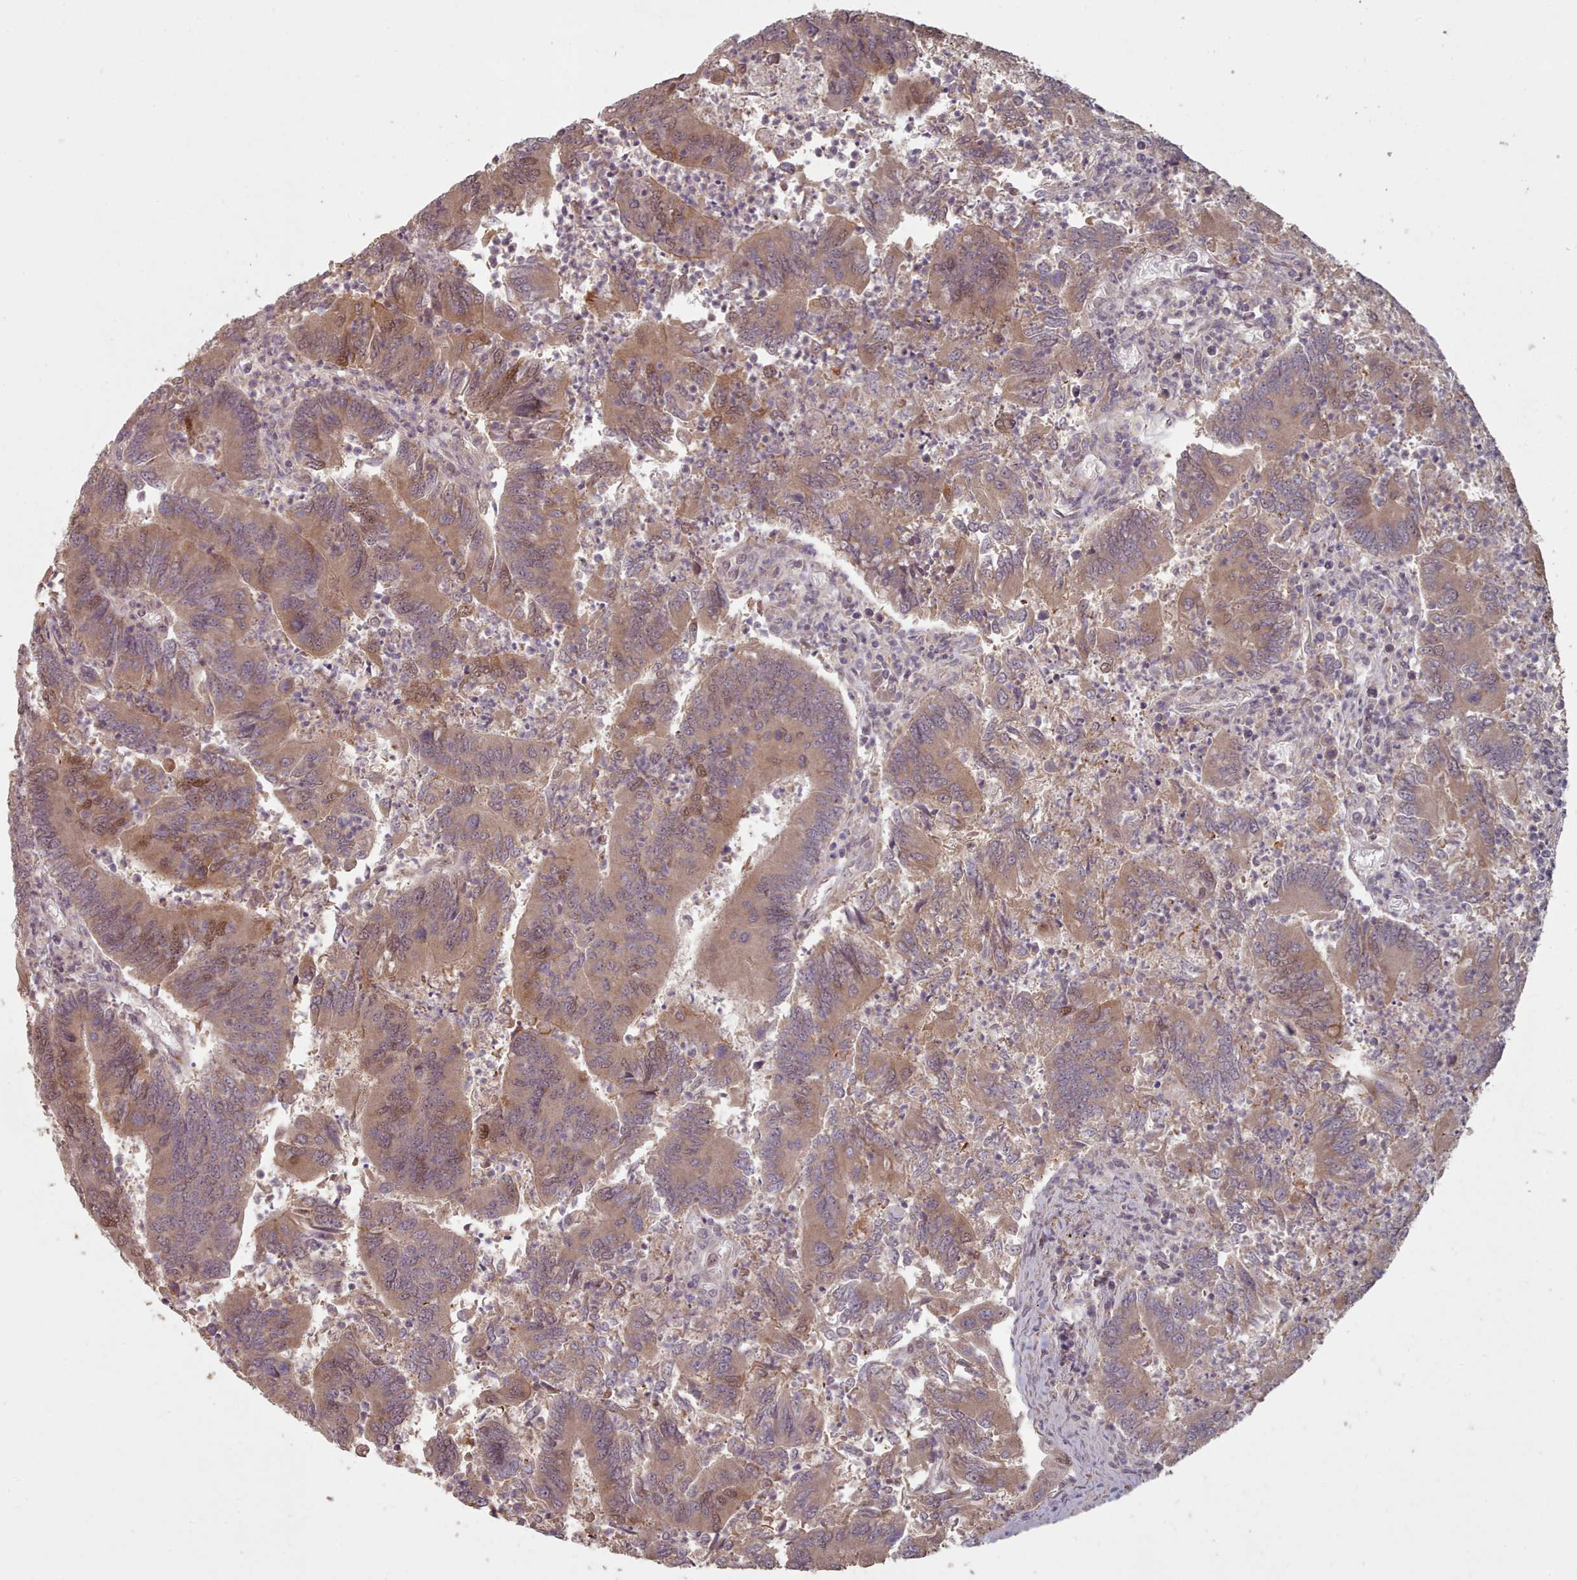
{"staining": {"intensity": "moderate", "quantity": "<25%", "location": "cytoplasmic/membranous,nuclear"}, "tissue": "colorectal cancer", "cell_type": "Tumor cells", "image_type": "cancer", "snomed": [{"axis": "morphology", "description": "Adenocarcinoma, NOS"}, {"axis": "topography", "description": "Colon"}], "caption": "Protein staining of adenocarcinoma (colorectal) tissue shows moderate cytoplasmic/membranous and nuclear staining in approximately <25% of tumor cells. (DAB (3,3'-diaminobenzidine) IHC with brightfield microscopy, high magnification).", "gene": "ERCC6L", "patient": {"sex": "female", "age": 67}}